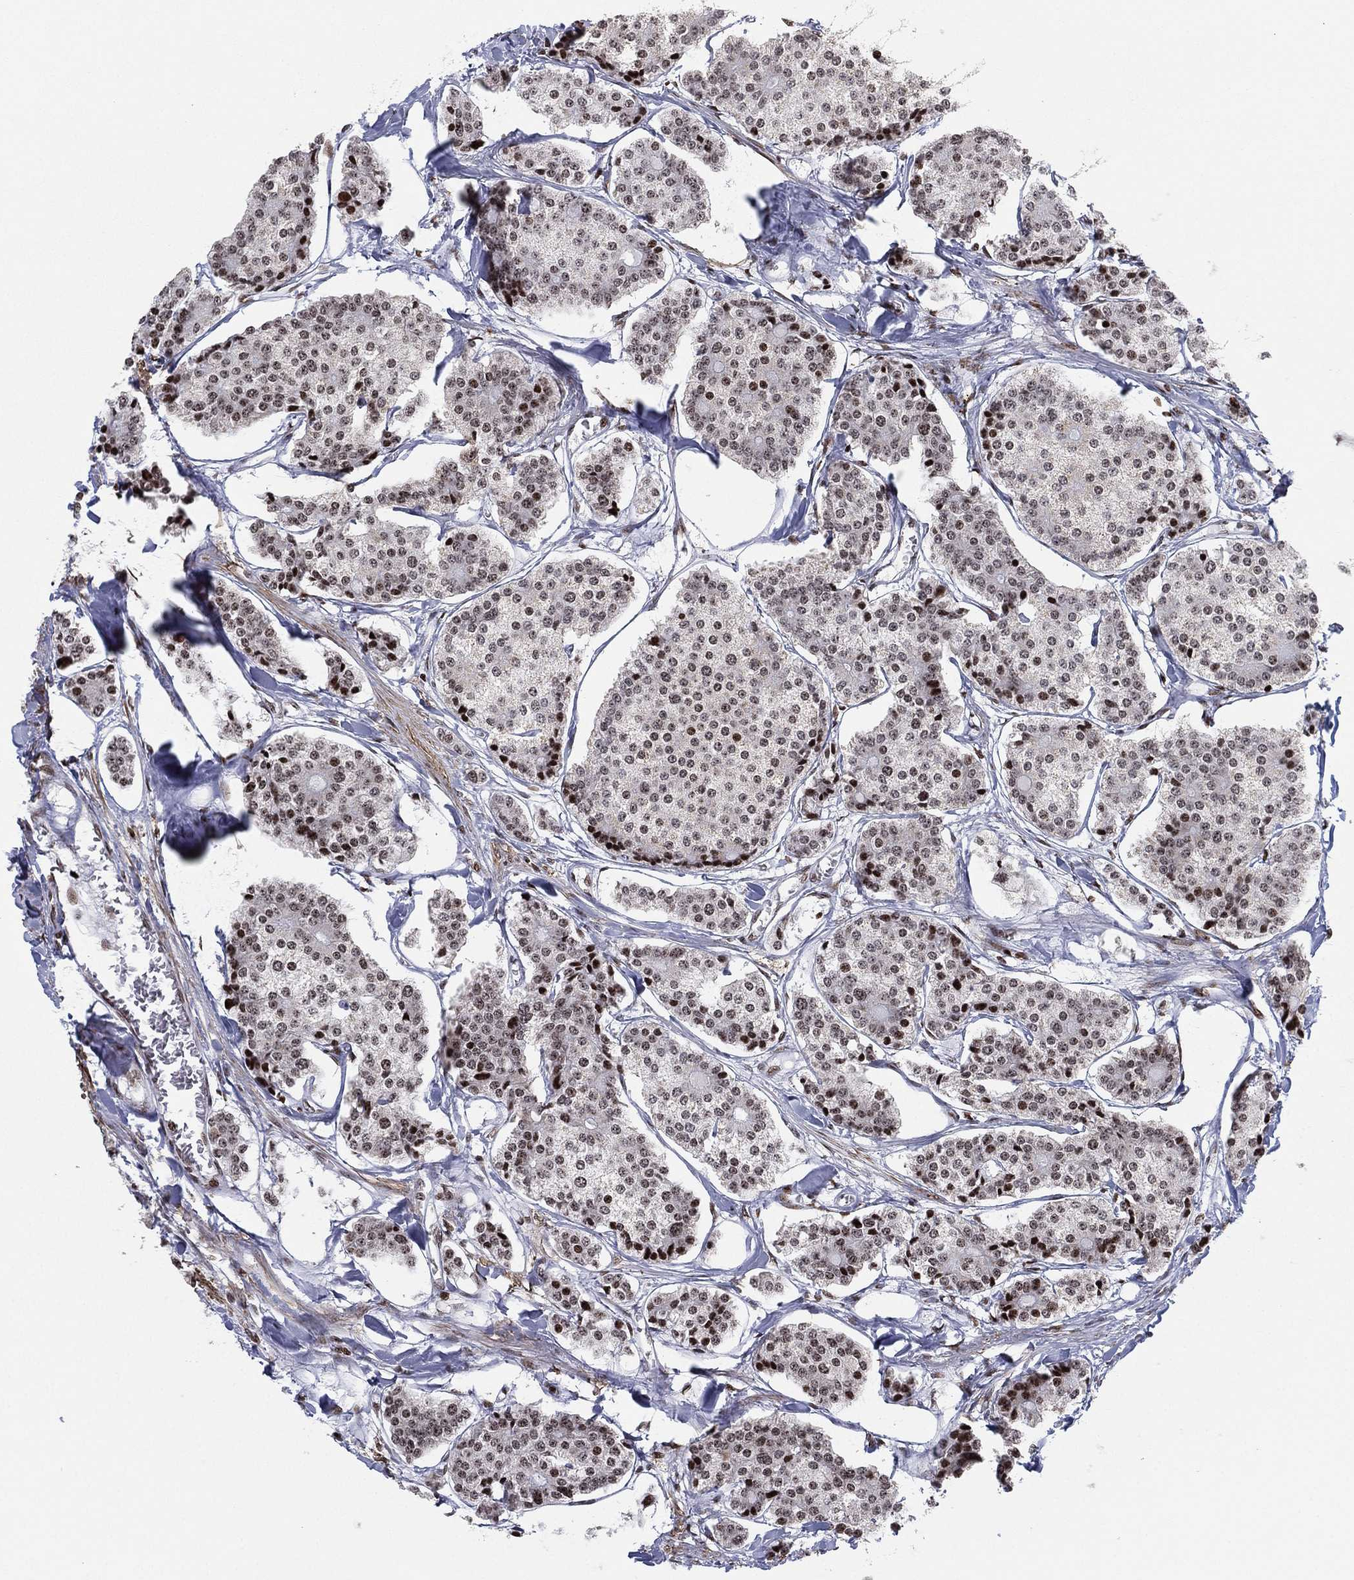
{"staining": {"intensity": "strong", "quantity": "<25%", "location": "nuclear"}, "tissue": "carcinoid", "cell_type": "Tumor cells", "image_type": "cancer", "snomed": [{"axis": "morphology", "description": "Carcinoid, malignant, NOS"}, {"axis": "topography", "description": "Small intestine"}], "caption": "Immunohistochemical staining of carcinoid demonstrates strong nuclear protein expression in approximately <25% of tumor cells.", "gene": "MFSD14A", "patient": {"sex": "female", "age": 65}}